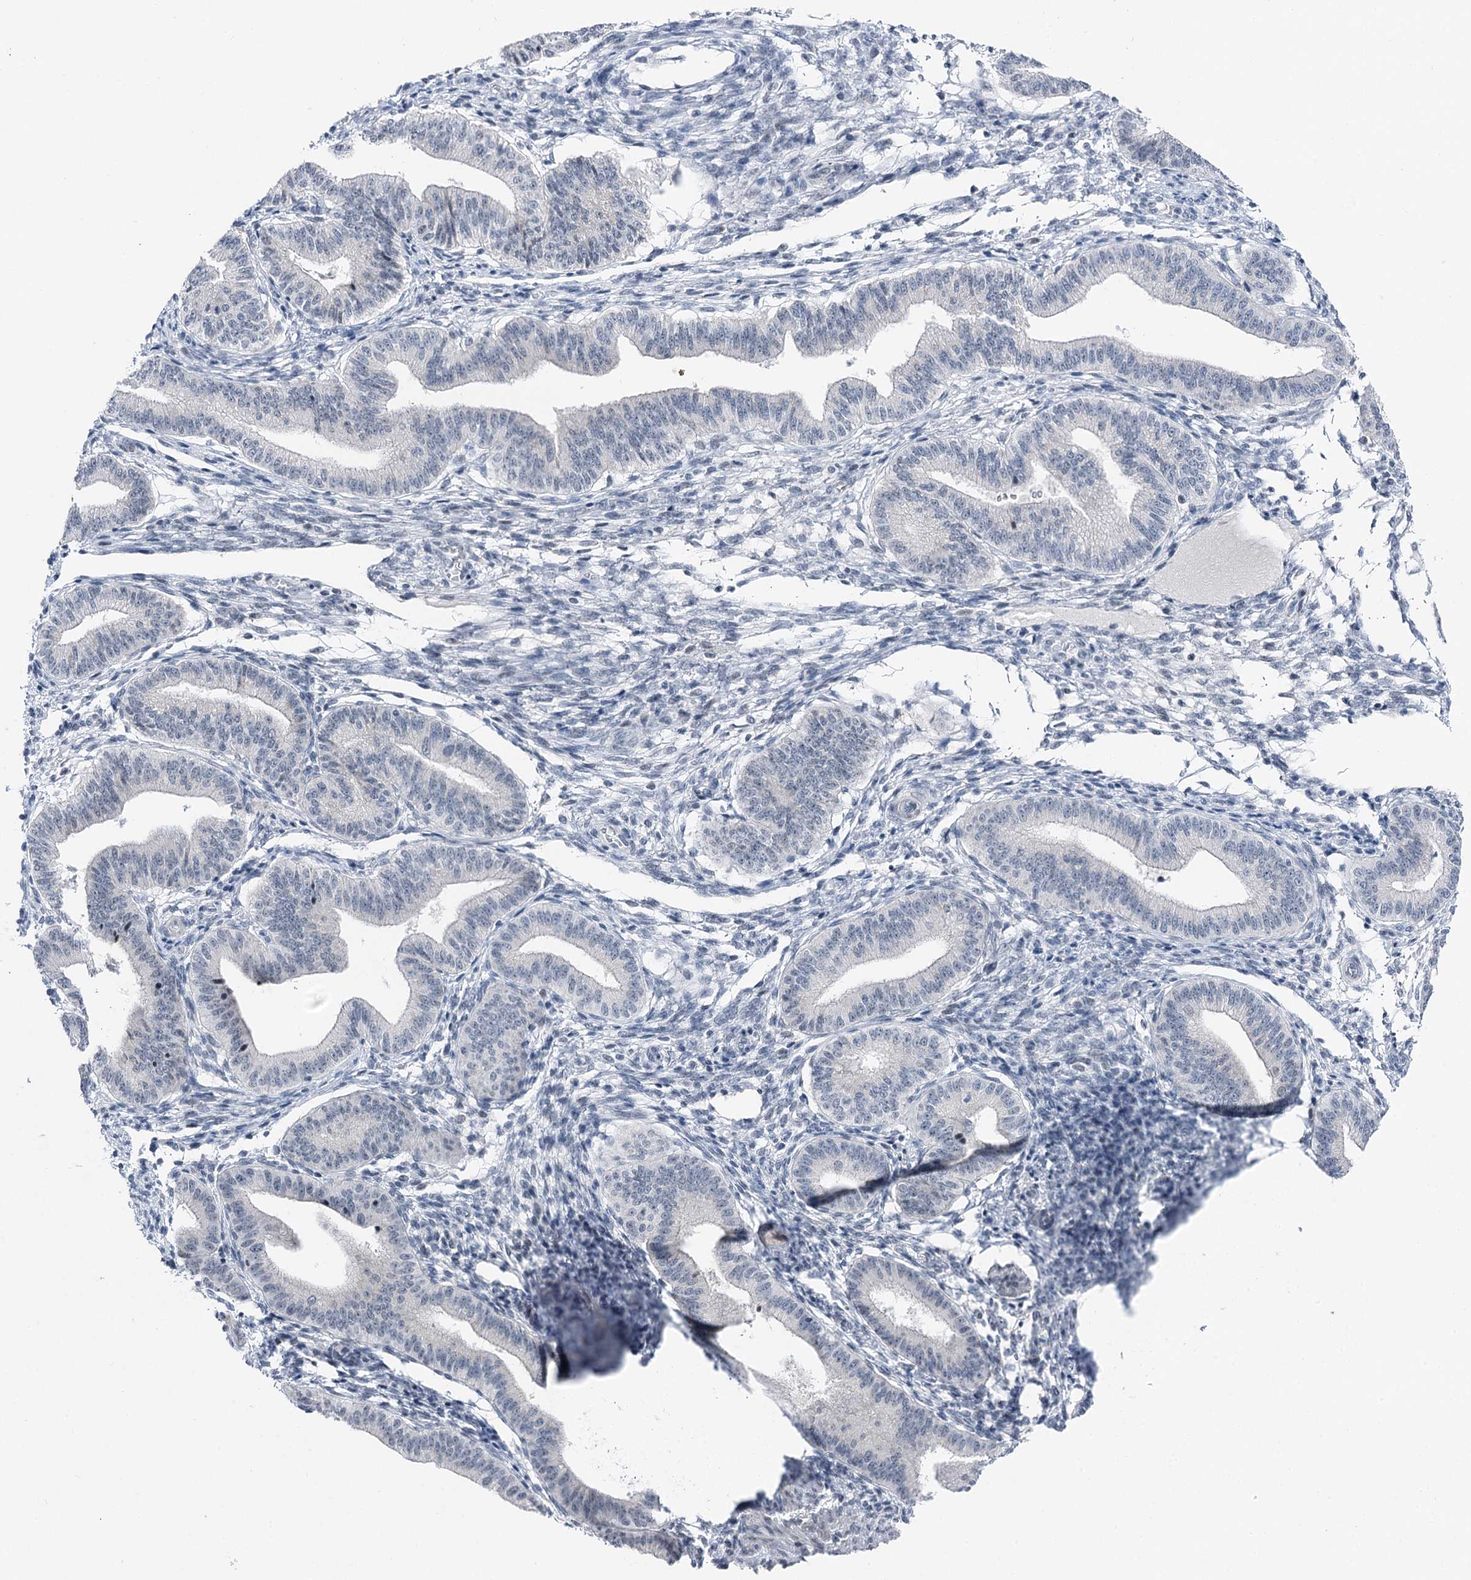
{"staining": {"intensity": "negative", "quantity": "none", "location": "none"}, "tissue": "endometrium", "cell_type": "Cells in endometrial stroma", "image_type": "normal", "snomed": [{"axis": "morphology", "description": "Normal tissue, NOS"}, {"axis": "topography", "description": "Endometrium"}], "caption": "Immunohistochemical staining of unremarkable human endometrium reveals no significant positivity in cells in endometrial stroma. Nuclei are stained in blue.", "gene": "STEEP1", "patient": {"sex": "female", "age": 39}}